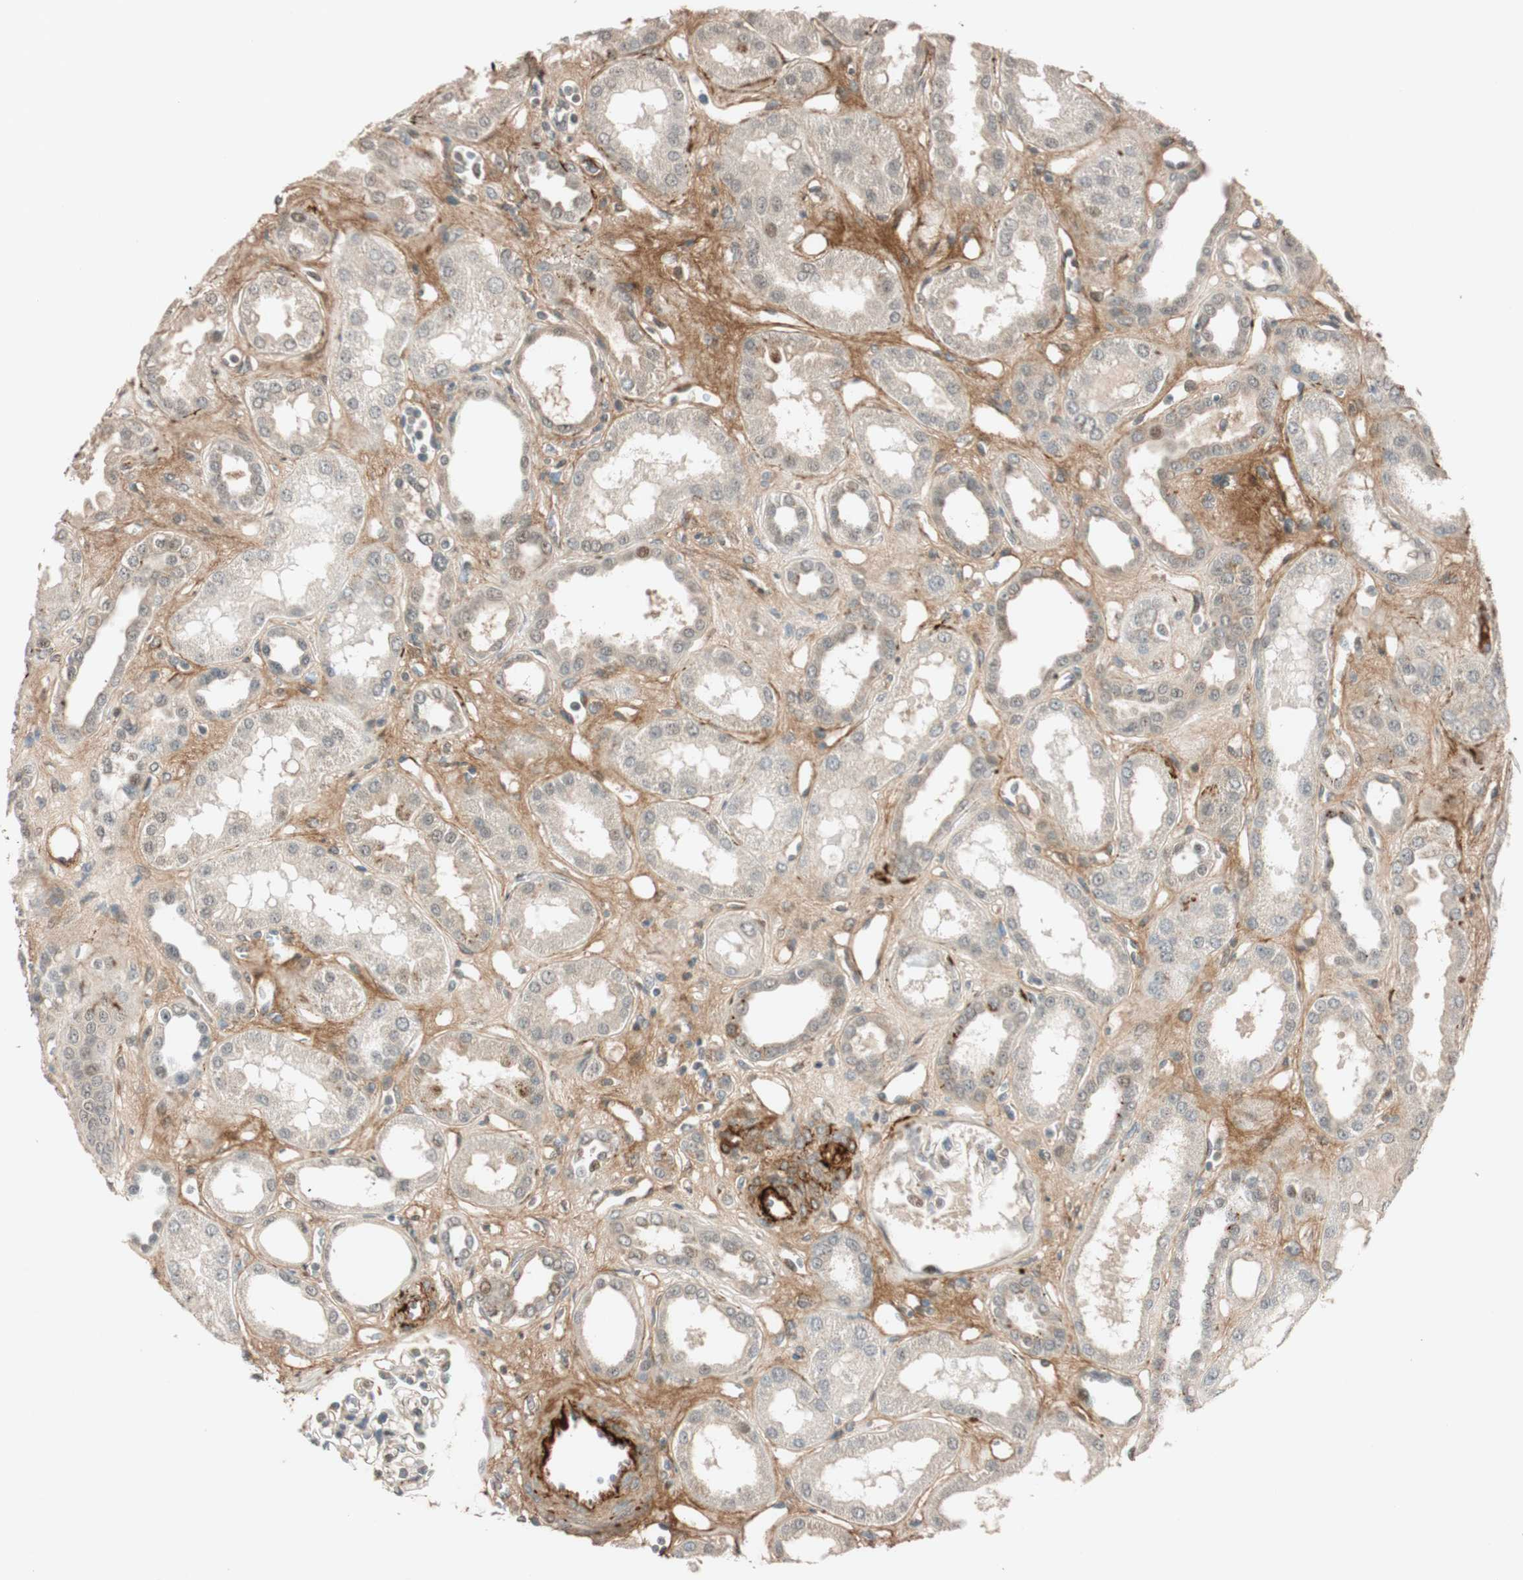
{"staining": {"intensity": "negative", "quantity": "none", "location": "none"}, "tissue": "kidney", "cell_type": "Cells in glomeruli", "image_type": "normal", "snomed": [{"axis": "morphology", "description": "Normal tissue, NOS"}, {"axis": "topography", "description": "Kidney"}], "caption": "Micrograph shows no protein expression in cells in glomeruli of normal kidney. (Brightfield microscopy of DAB (3,3'-diaminobenzidine) IHC at high magnification).", "gene": "EPHA6", "patient": {"sex": "male", "age": 59}}